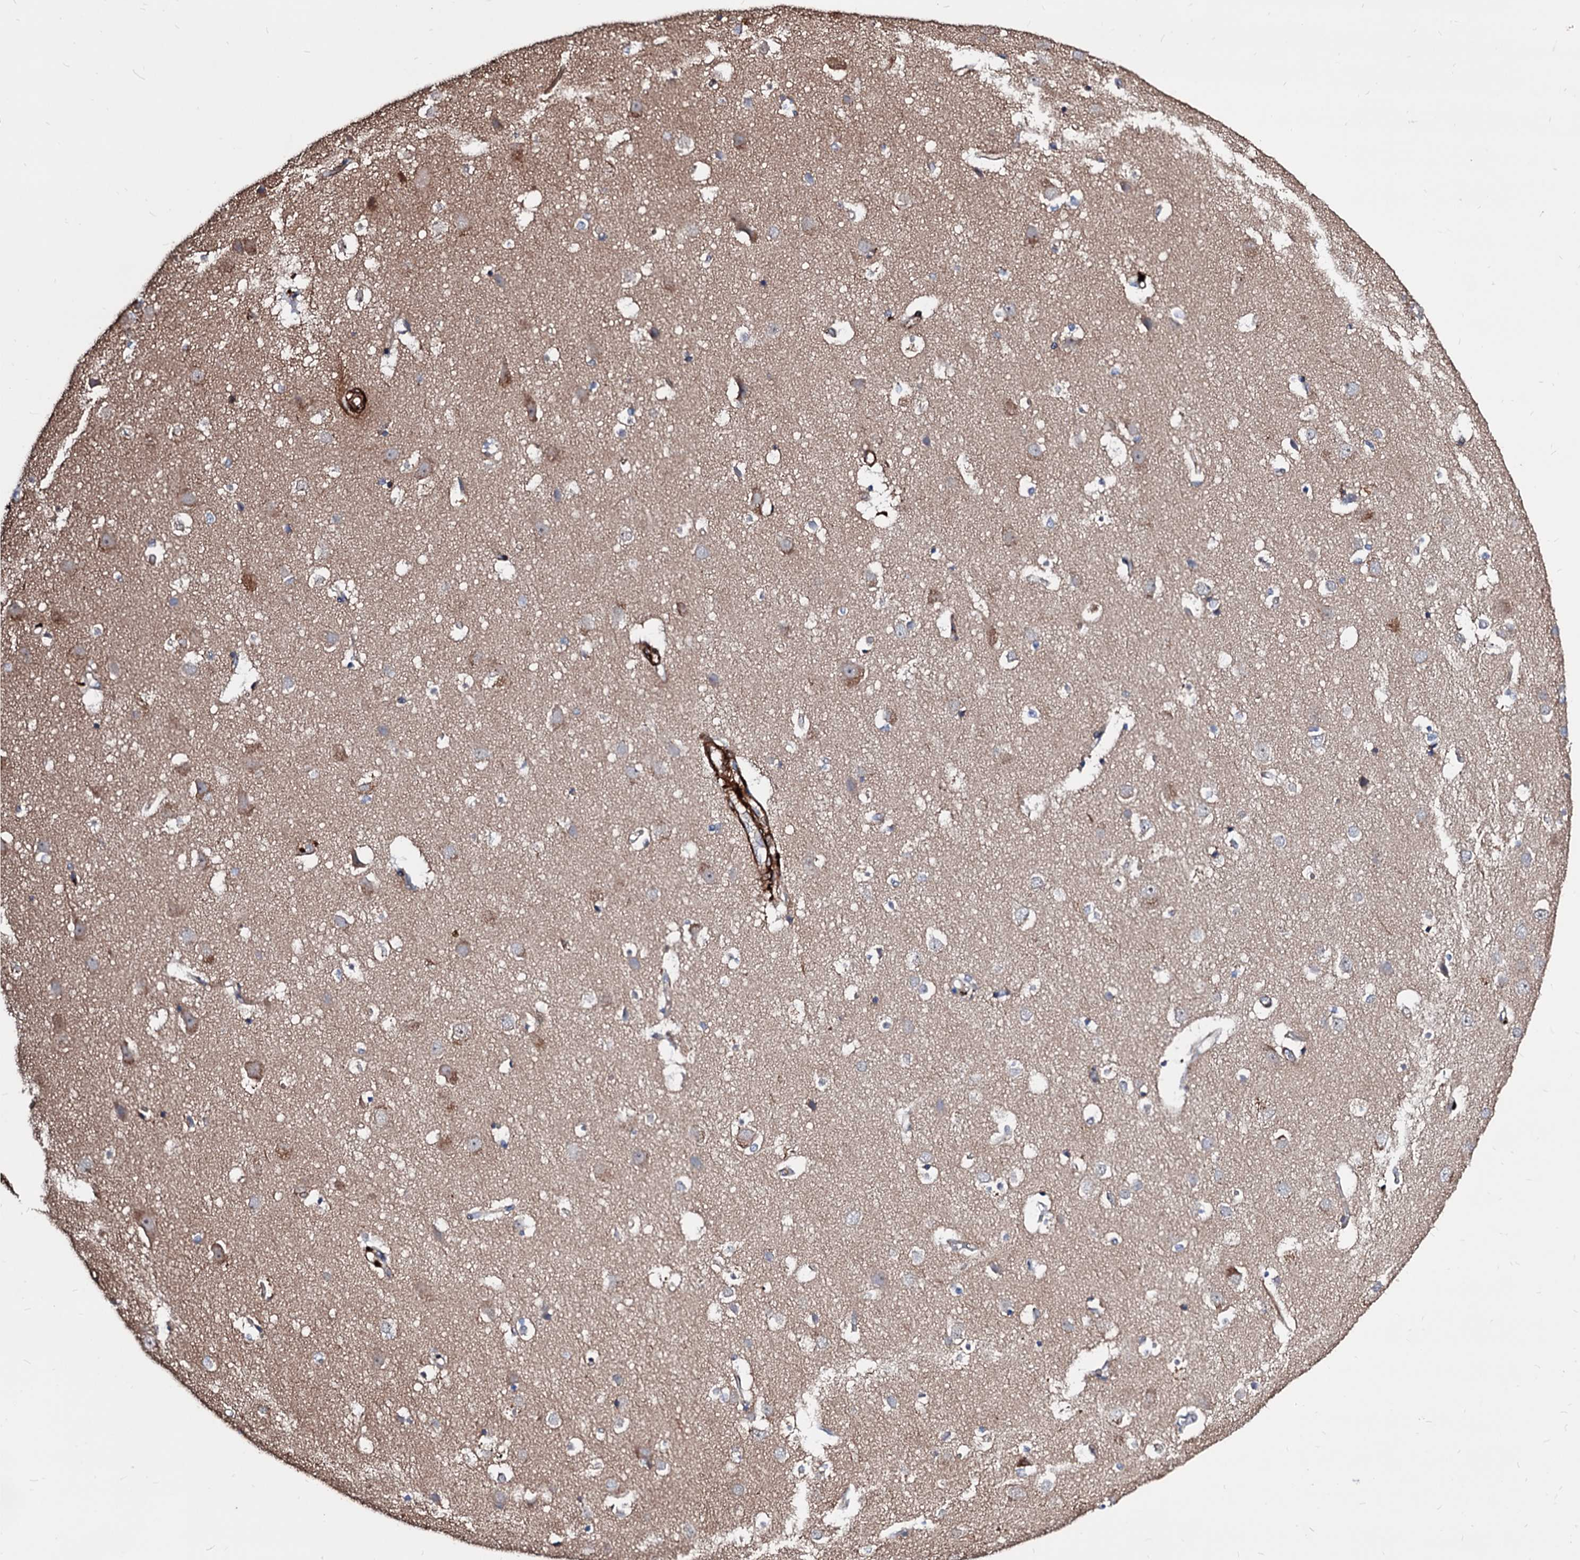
{"staining": {"intensity": "strong", "quantity": "25%-75%", "location": "cytoplasmic/membranous"}, "tissue": "cerebral cortex", "cell_type": "Endothelial cells", "image_type": "normal", "snomed": [{"axis": "morphology", "description": "Normal tissue, NOS"}, {"axis": "topography", "description": "Cerebral cortex"}], "caption": "High-magnification brightfield microscopy of unremarkable cerebral cortex stained with DAB (brown) and counterstained with hematoxylin (blue). endothelial cells exhibit strong cytoplasmic/membranous staining is appreciated in approximately25%-75% of cells.", "gene": "WDR11", "patient": {"sex": "male", "age": 54}}